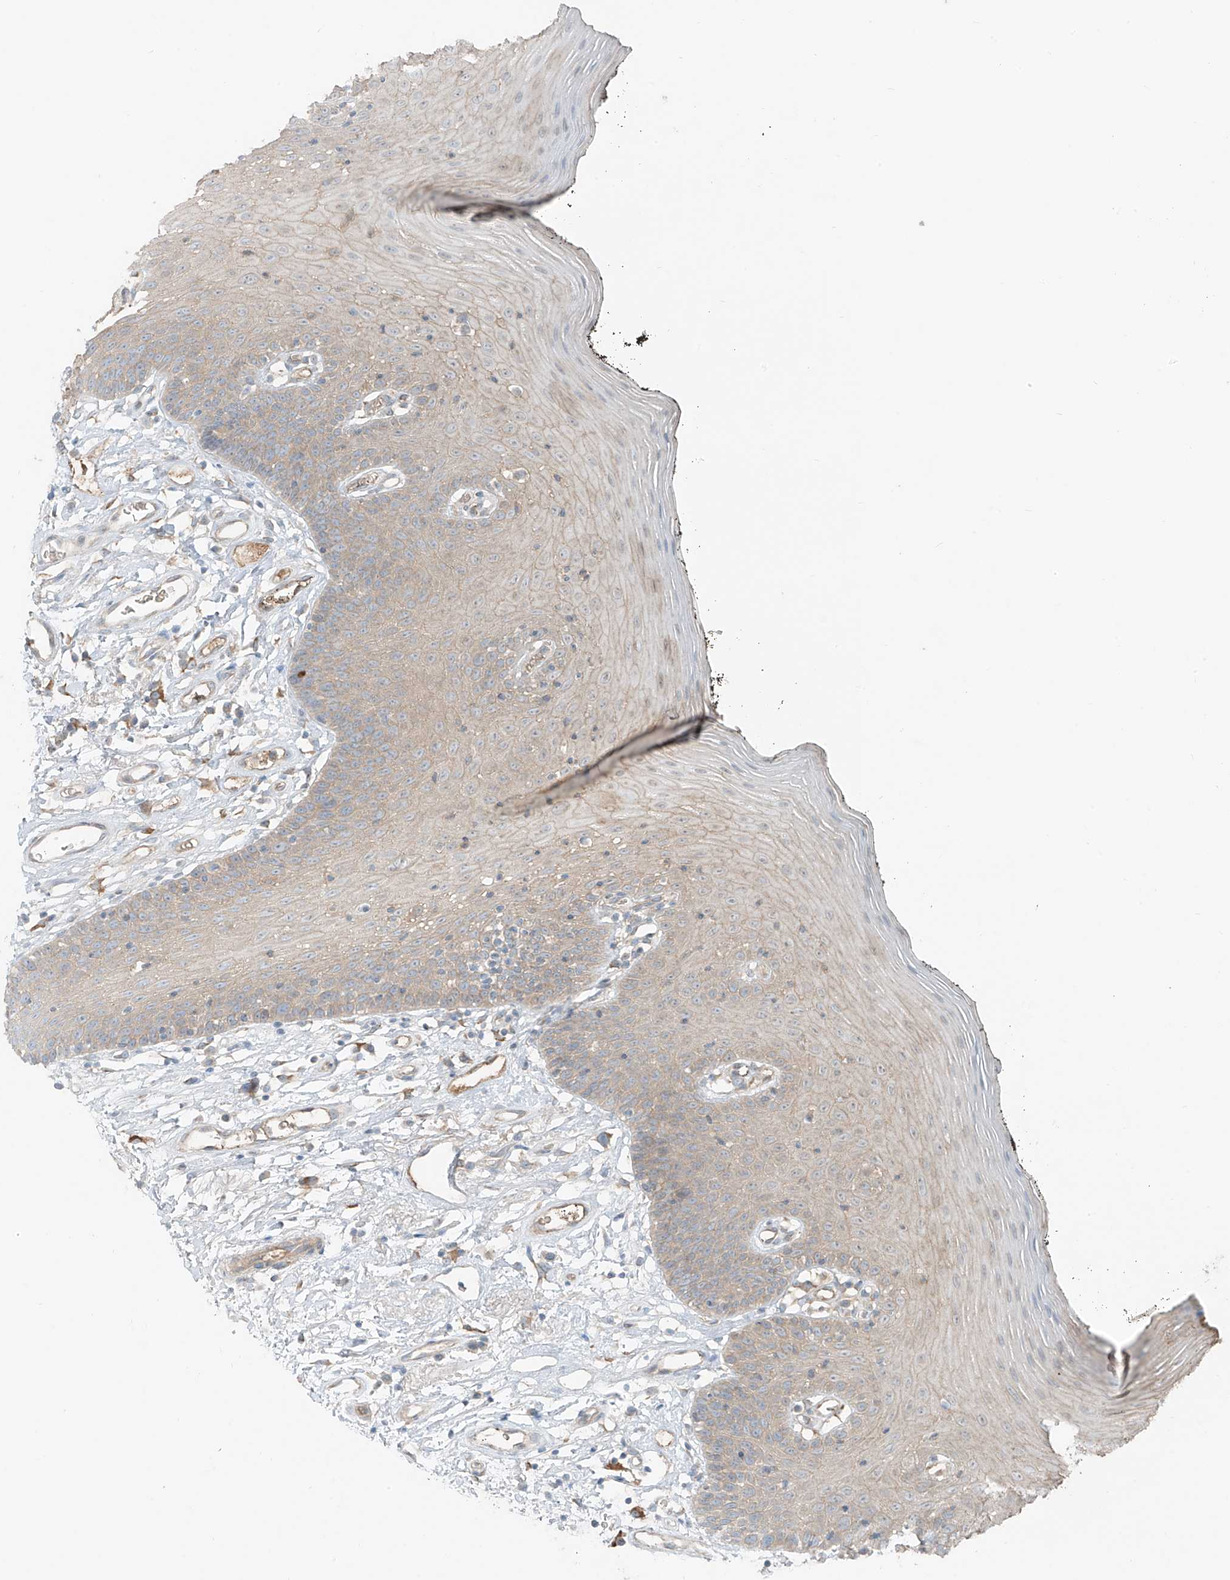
{"staining": {"intensity": "weak", "quantity": "<25%", "location": "cytoplasmic/membranous"}, "tissue": "oral mucosa", "cell_type": "Squamous epithelial cells", "image_type": "normal", "snomed": [{"axis": "morphology", "description": "Normal tissue, NOS"}, {"axis": "topography", "description": "Oral tissue"}], "caption": "An image of human oral mucosa is negative for staining in squamous epithelial cells. (DAB IHC visualized using brightfield microscopy, high magnification).", "gene": "FSTL1", "patient": {"sex": "male", "age": 74}}